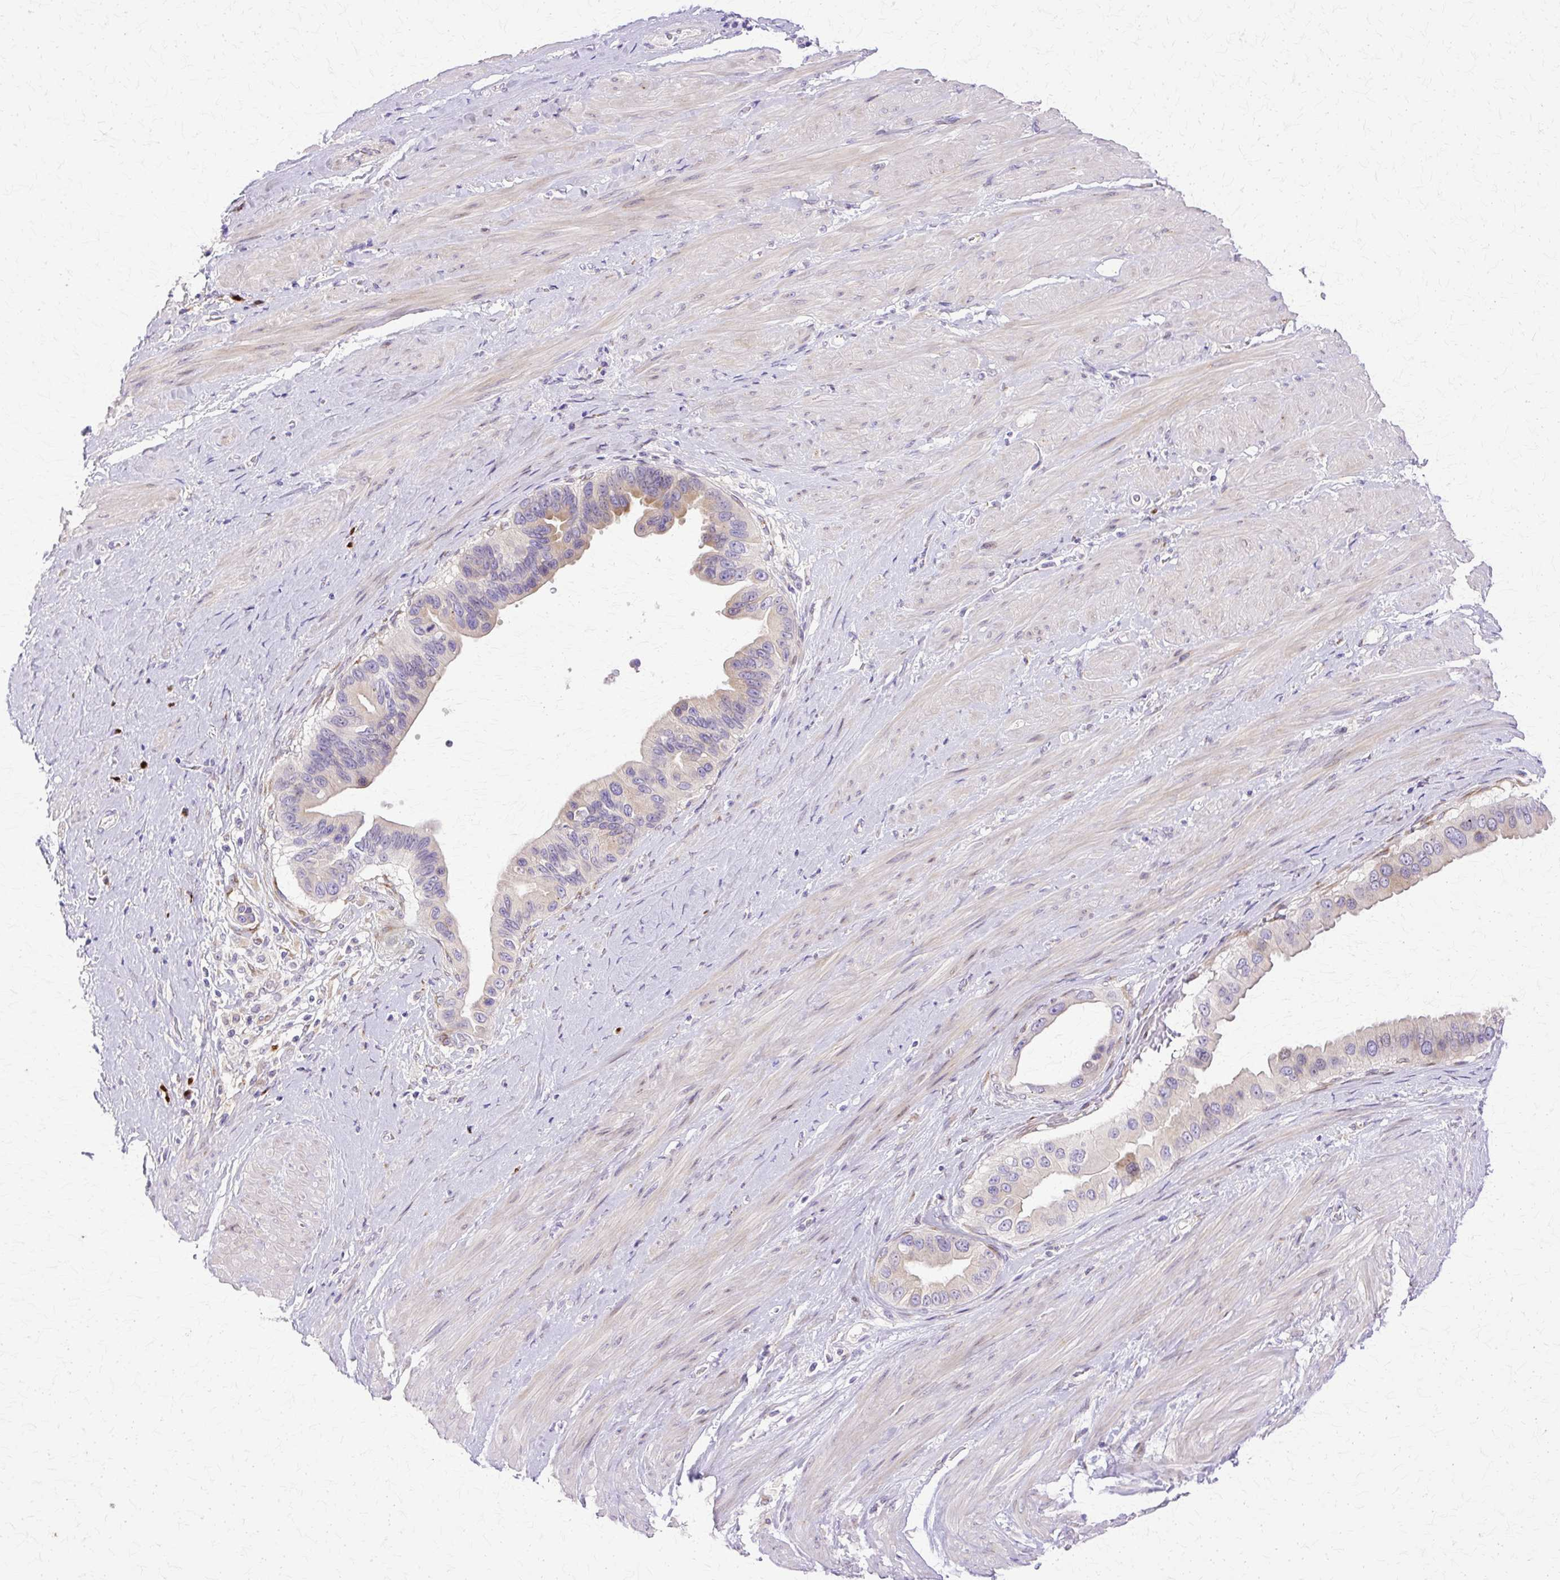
{"staining": {"intensity": "weak", "quantity": "<25%", "location": "cytoplasmic/membranous"}, "tissue": "pancreatic cancer", "cell_type": "Tumor cells", "image_type": "cancer", "snomed": [{"axis": "morphology", "description": "Adenocarcinoma, NOS"}, {"axis": "topography", "description": "Pancreas"}], "caption": "The image displays no significant staining in tumor cells of pancreatic cancer (adenocarcinoma). Brightfield microscopy of immunohistochemistry stained with DAB (3,3'-diaminobenzidine) (brown) and hematoxylin (blue), captured at high magnification.", "gene": "TBC1D3G", "patient": {"sex": "female", "age": 56}}